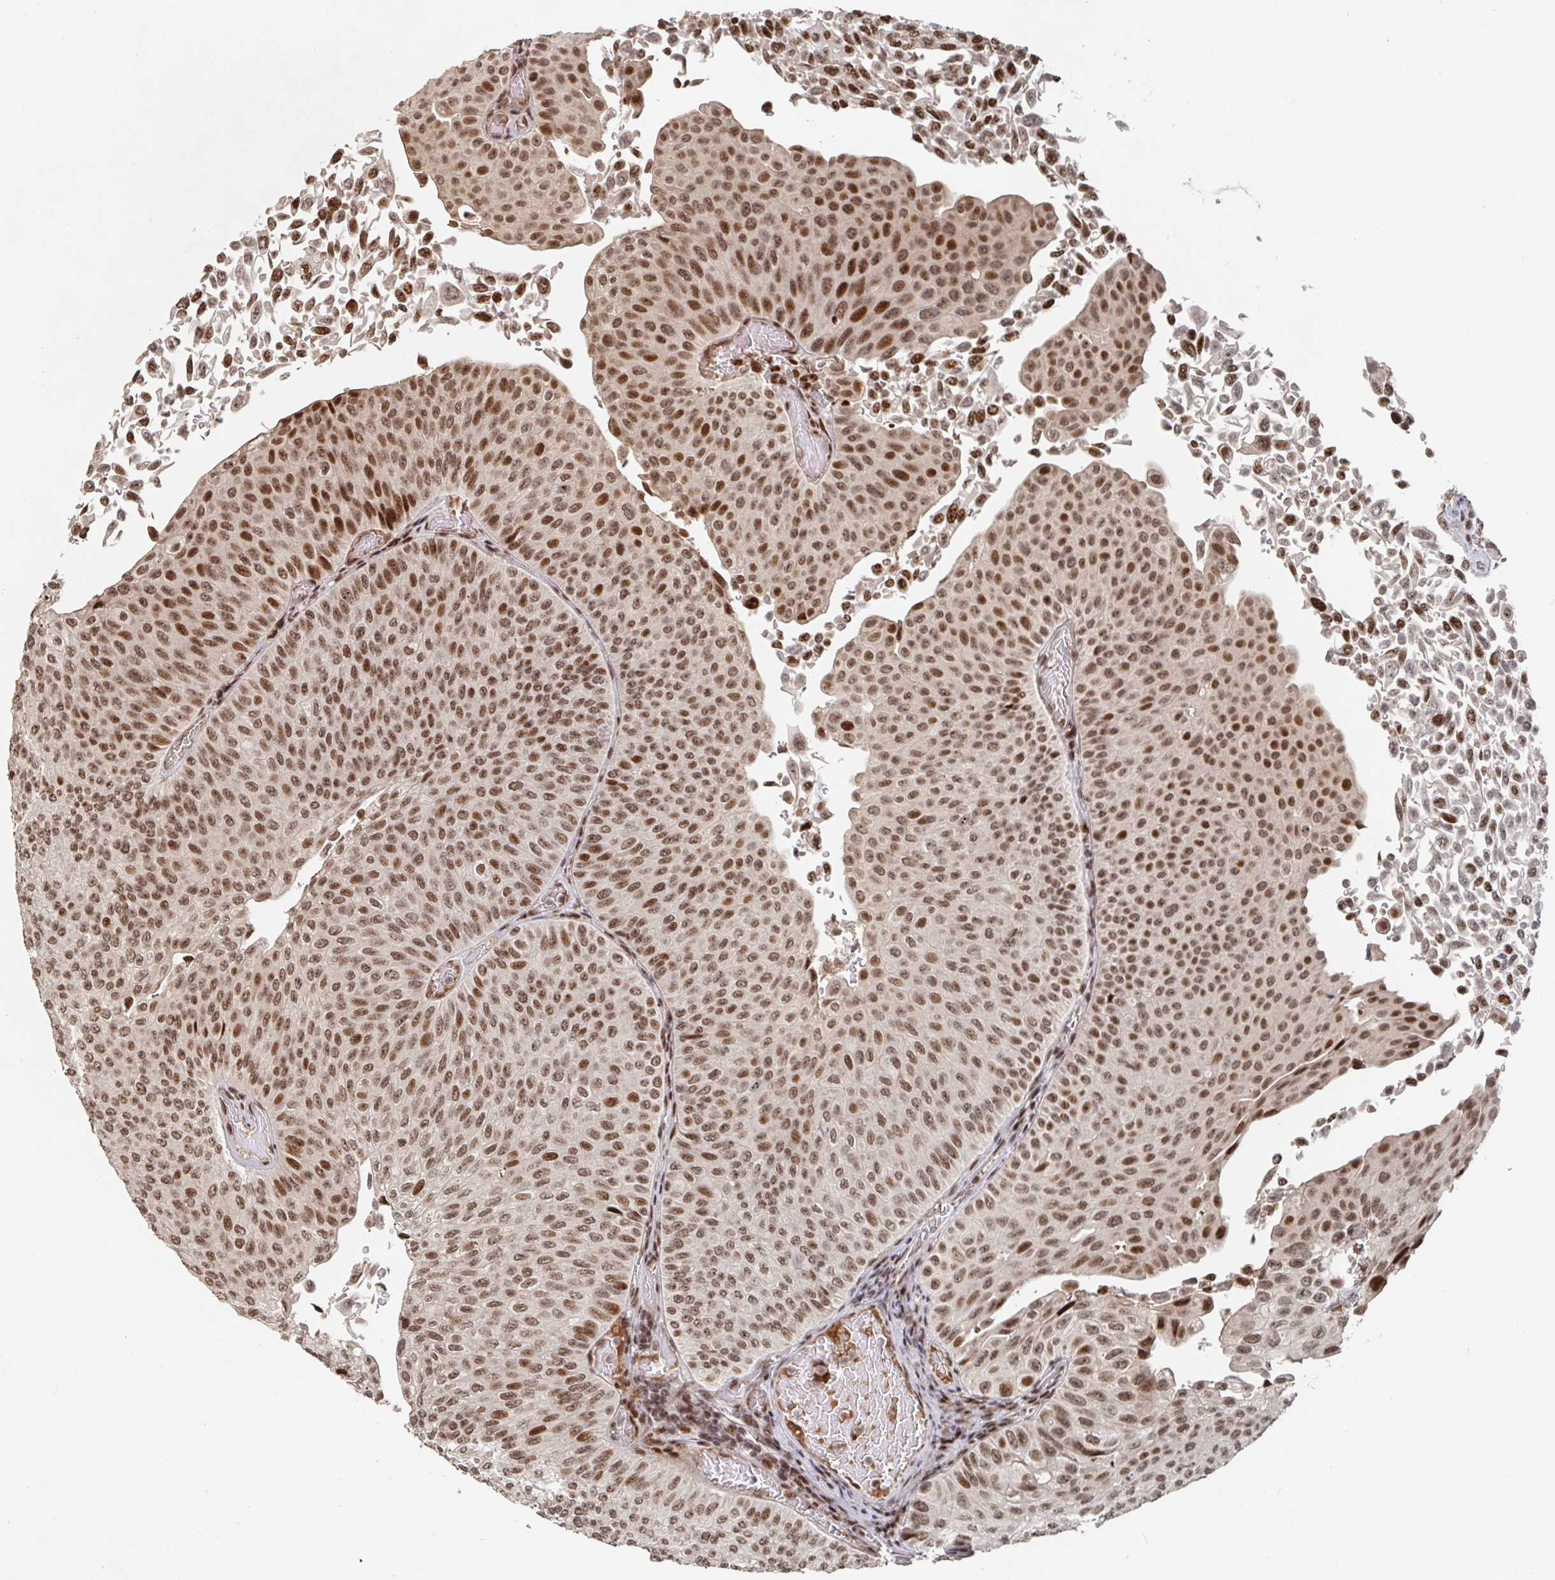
{"staining": {"intensity": "moderate", "quantity": ">75%", "location": "nuclear"}, "tissue": "urothelial cancer", "cell_type": "Tumor cells", "image_type": "cancer", "snomed": [{"axis": "morphology", "description": "Urothelial carcinoma, NOS"}, {"axis": "topography", "description": "Urinary bladder"}], "caption": "Brown immunohistochemical staining in human urothelial cancer shows moderate nuclear expression in approximately >75% of tumor cells.", "gene": "ZDHHC12", "patient": {"sex": "male", "age": 59}}